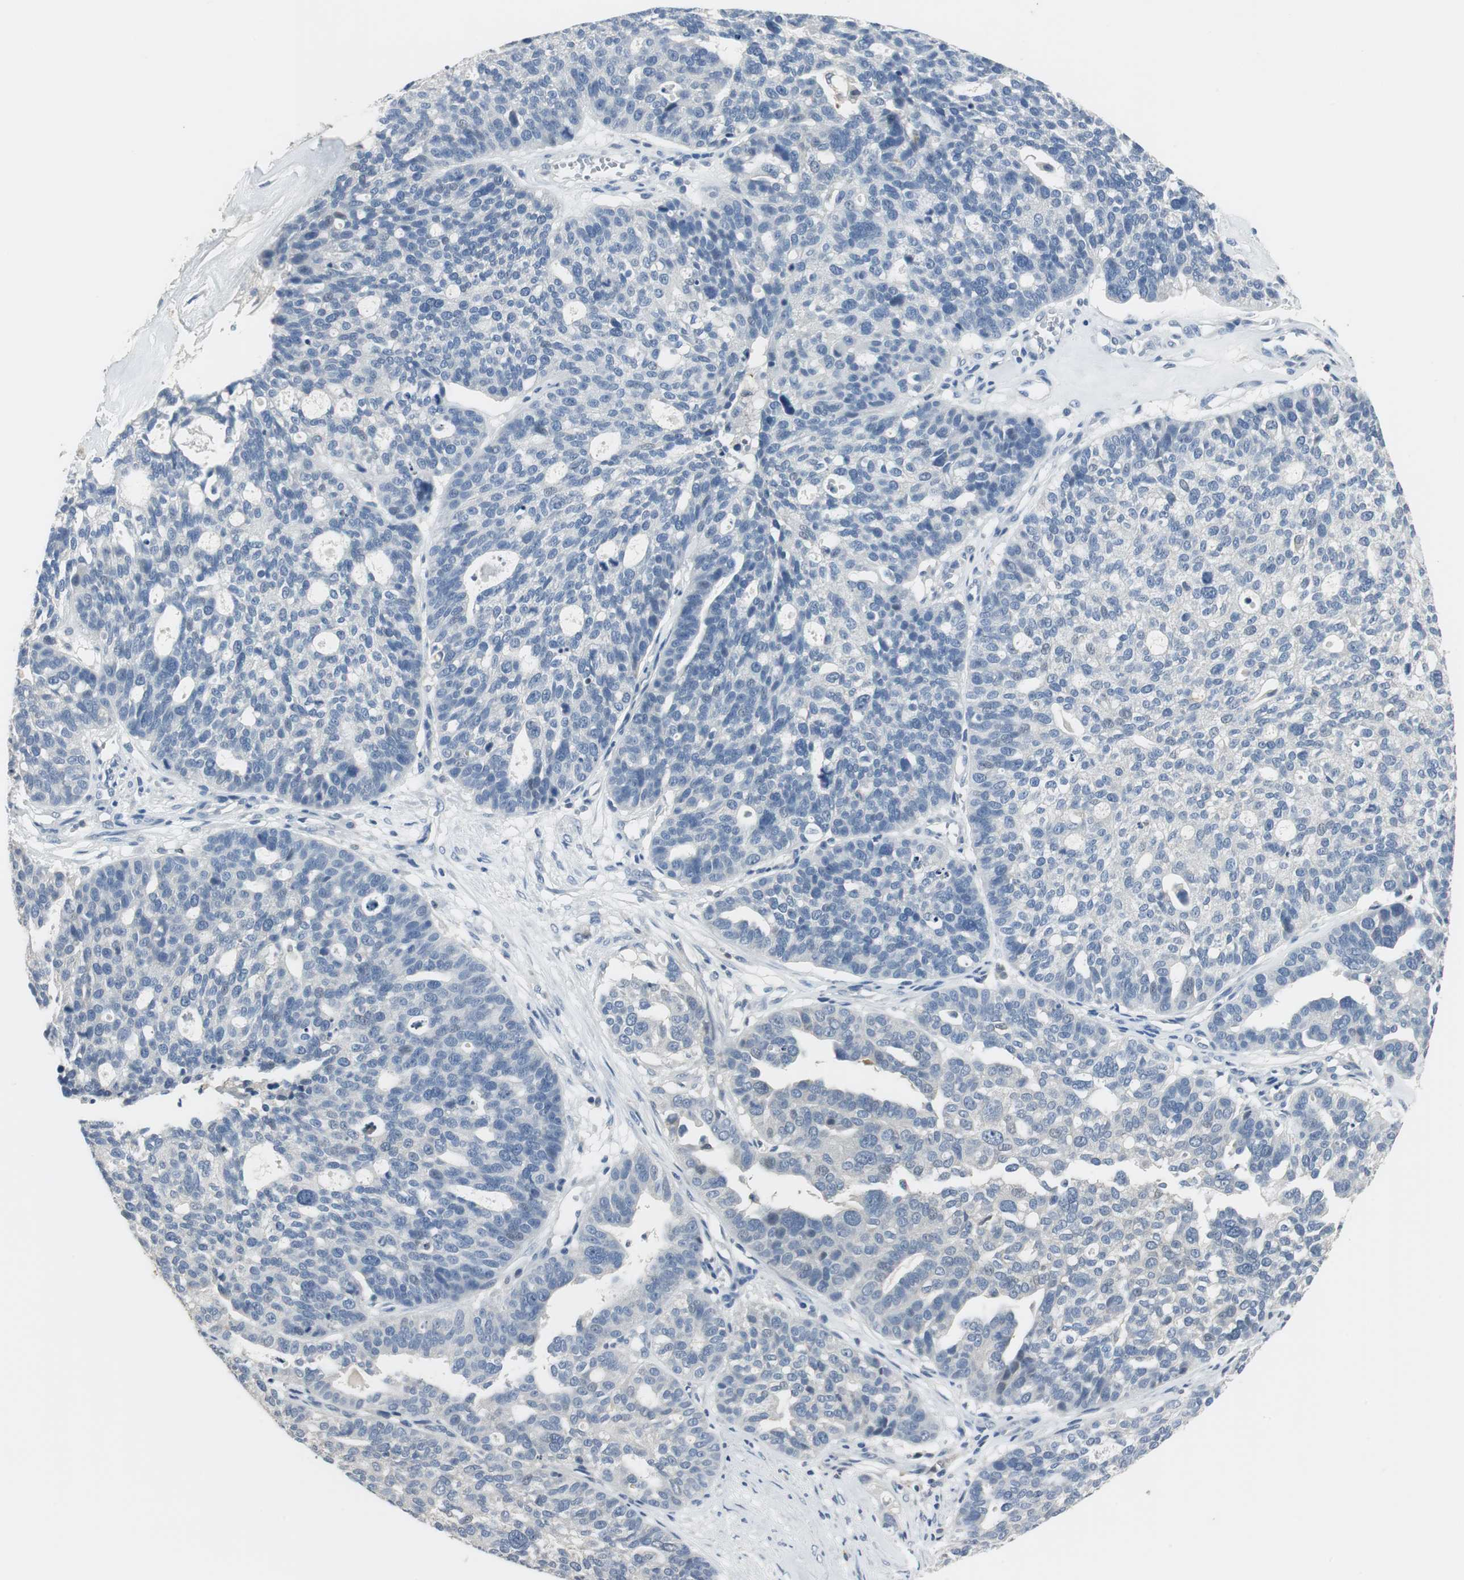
{"staining": {"intensity": "negative", "quantity": "none", "location": "none"}, "tissue": "ovarian cancer", "cell_type": "Tumor cells", "image_type": "cancer", "snomed": [{"axis": "morphology", "description": "Cystadenocarcinoma, serous, NOS"}, {"axis": "topography", "description": "Ovary"}], "caption": "Tumor cells are negative for brown protein staining in serous cystadenocarcinoma (ovarian).", "gene": "MSTO1", "patient": {"sex": "female", "age": 59}}